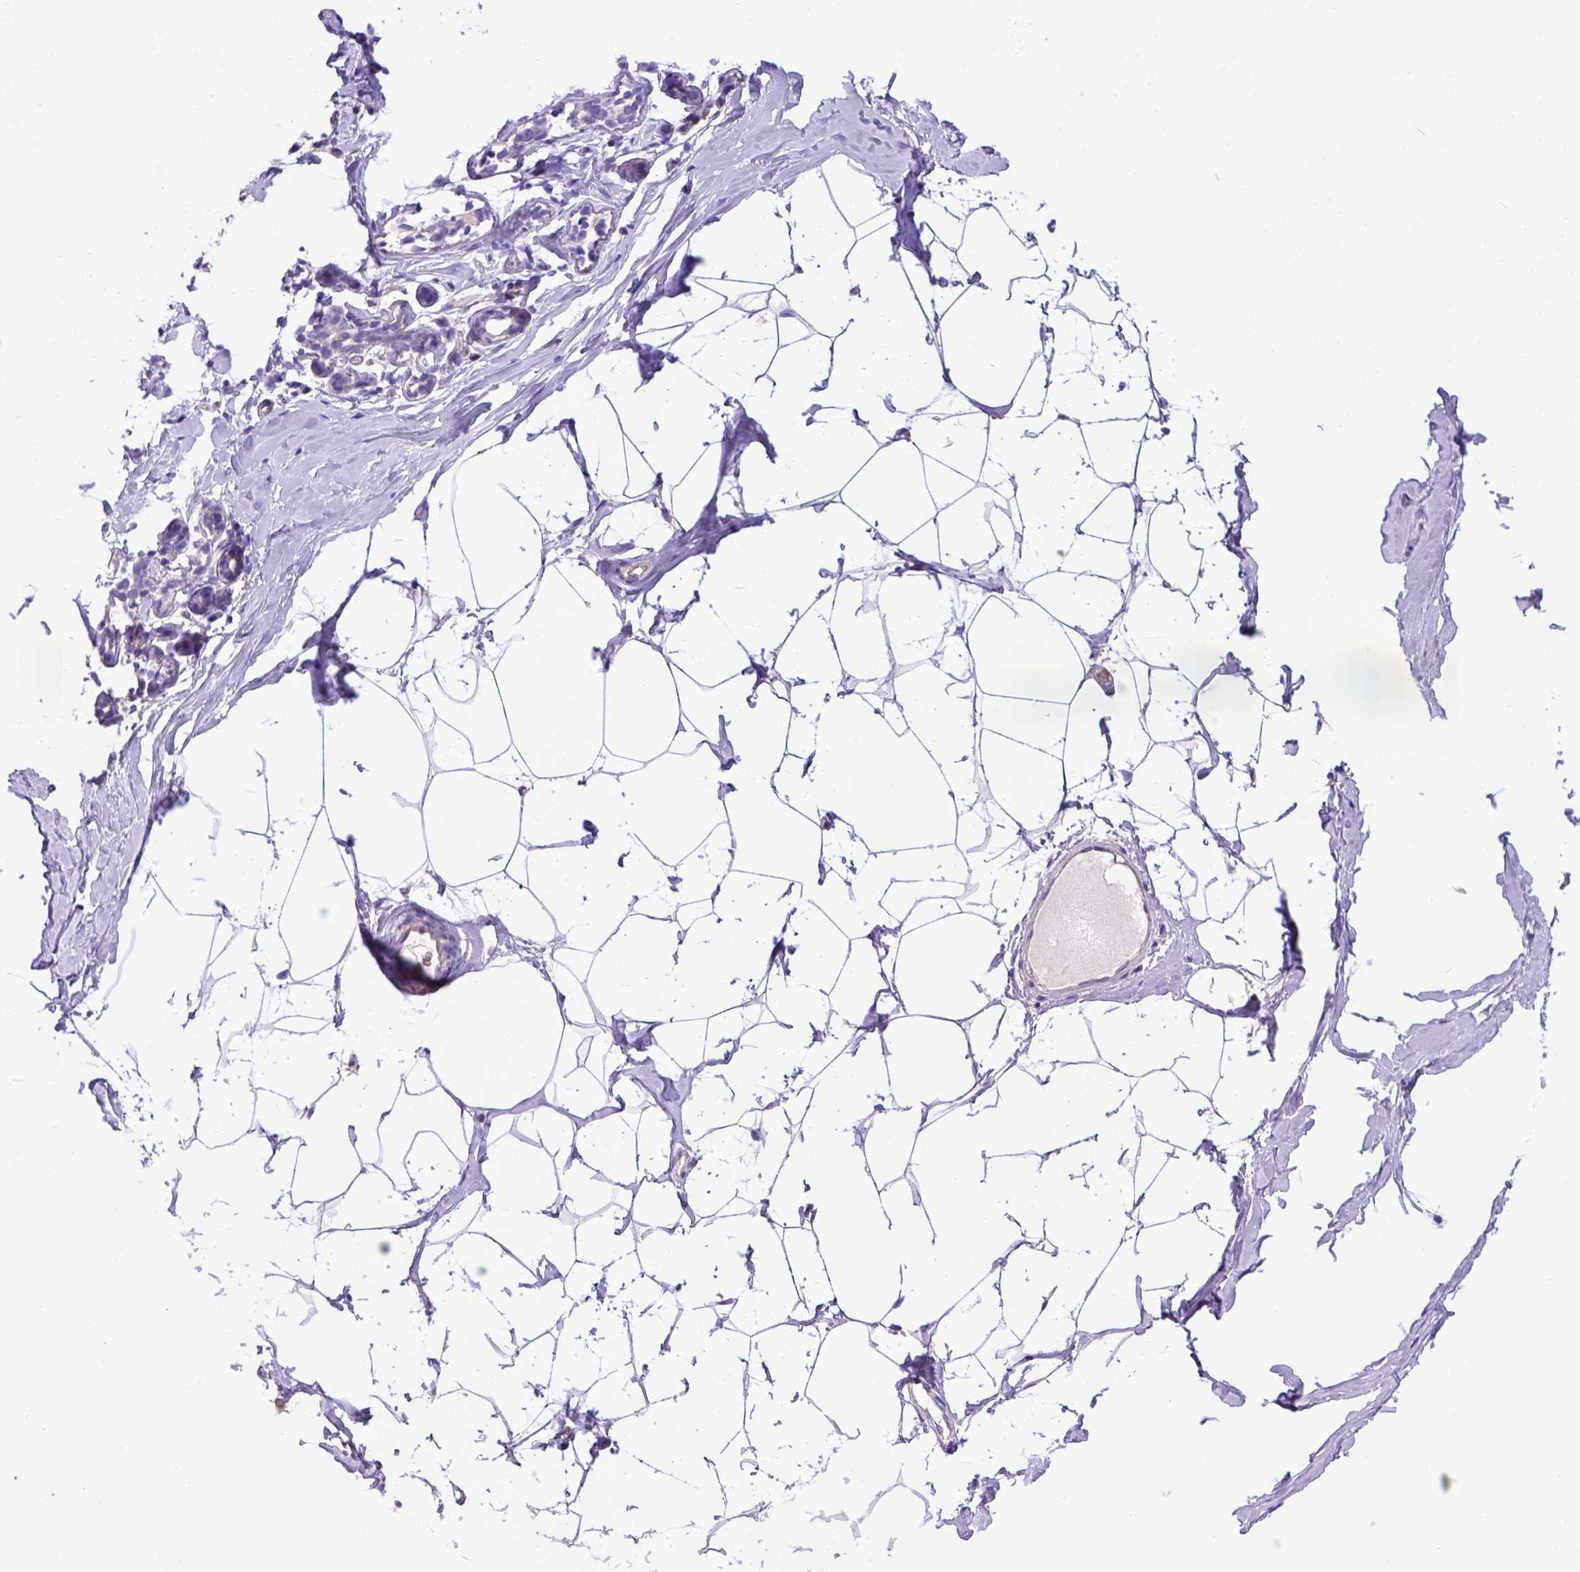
{"staining": {"intensity": "negative", "quantity": "none", "location": "none"}, "tissue": "breast", "cell_type": "Adipocytes", "image_type": "normal", "snomed": [{"axis": "morphology", "description": "Normal tissue, NOS"}, {"axis": "topography", "description": "Breast"}], "caption": "Immunohistochemistry (IHC) image of unremarkable breast: breast stained with DAB (3,3'-diaminobenzidine) displays no significant protein expression in adipocytes. The staining is performed using DAB (3,3'-diaminobenzidine) brown chromogen with nuclei counter-stained in using hematoxylin.", "gene": "ADAM12", "patient": {"sex": "female", "age": 32}}